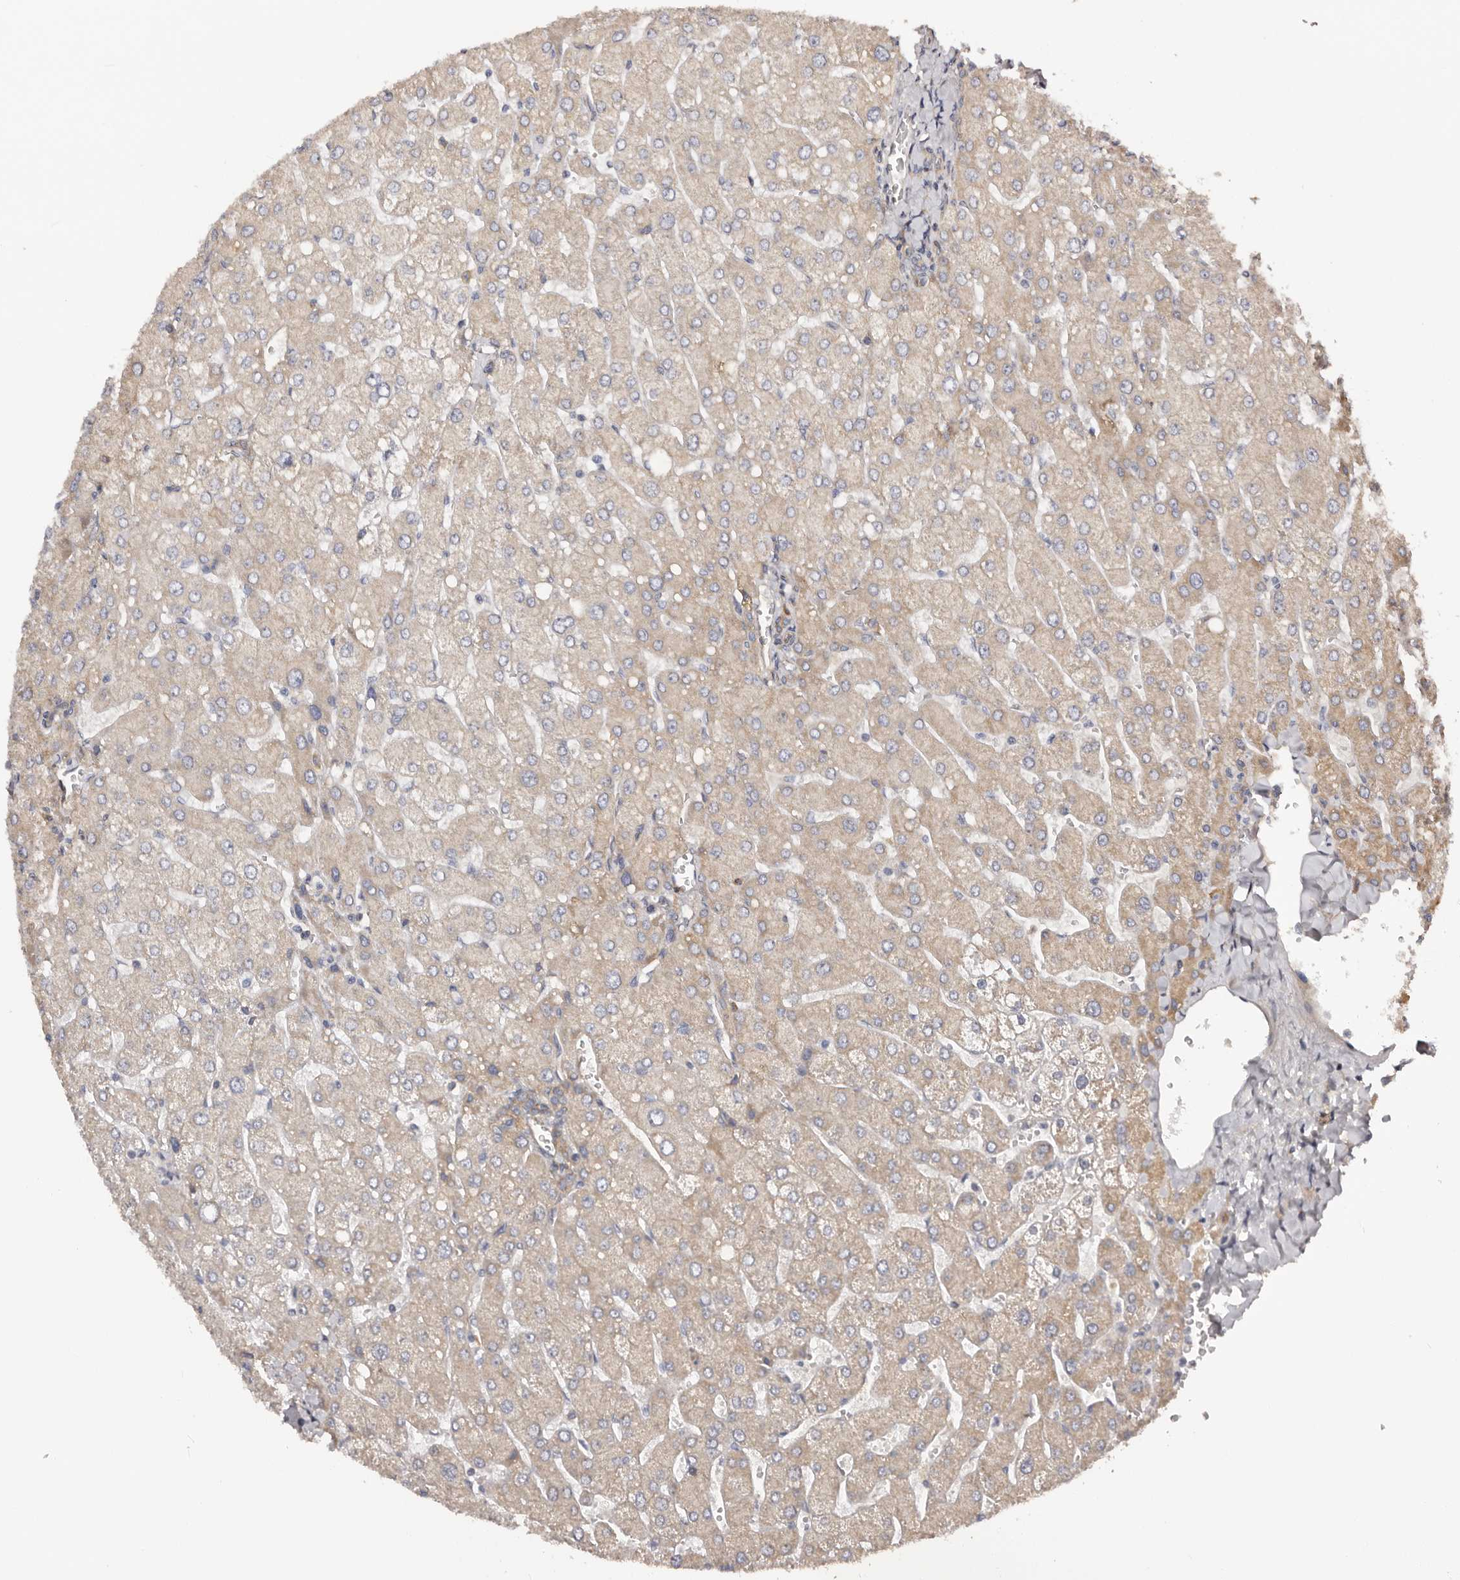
{"staining": {"intensity": "negative", "quantity": "none", "location": "none"}, "tissue": "liver", "cell_type": "Cholangiocytes", "image_type": "normal", "snomed": [{"axis": "morphology", "description": "Normal tissue, NOS"}, {"axis": "topography", "description": "Liver"}], "caption": "A histopathology image of human liver is negative for staining in cholangiocytes. (Immunohistochemistry (ihc), brightfield microscopy, high magnification).", "gene": "DMRT2", "patient": {"sex": "male", "age": 55}}